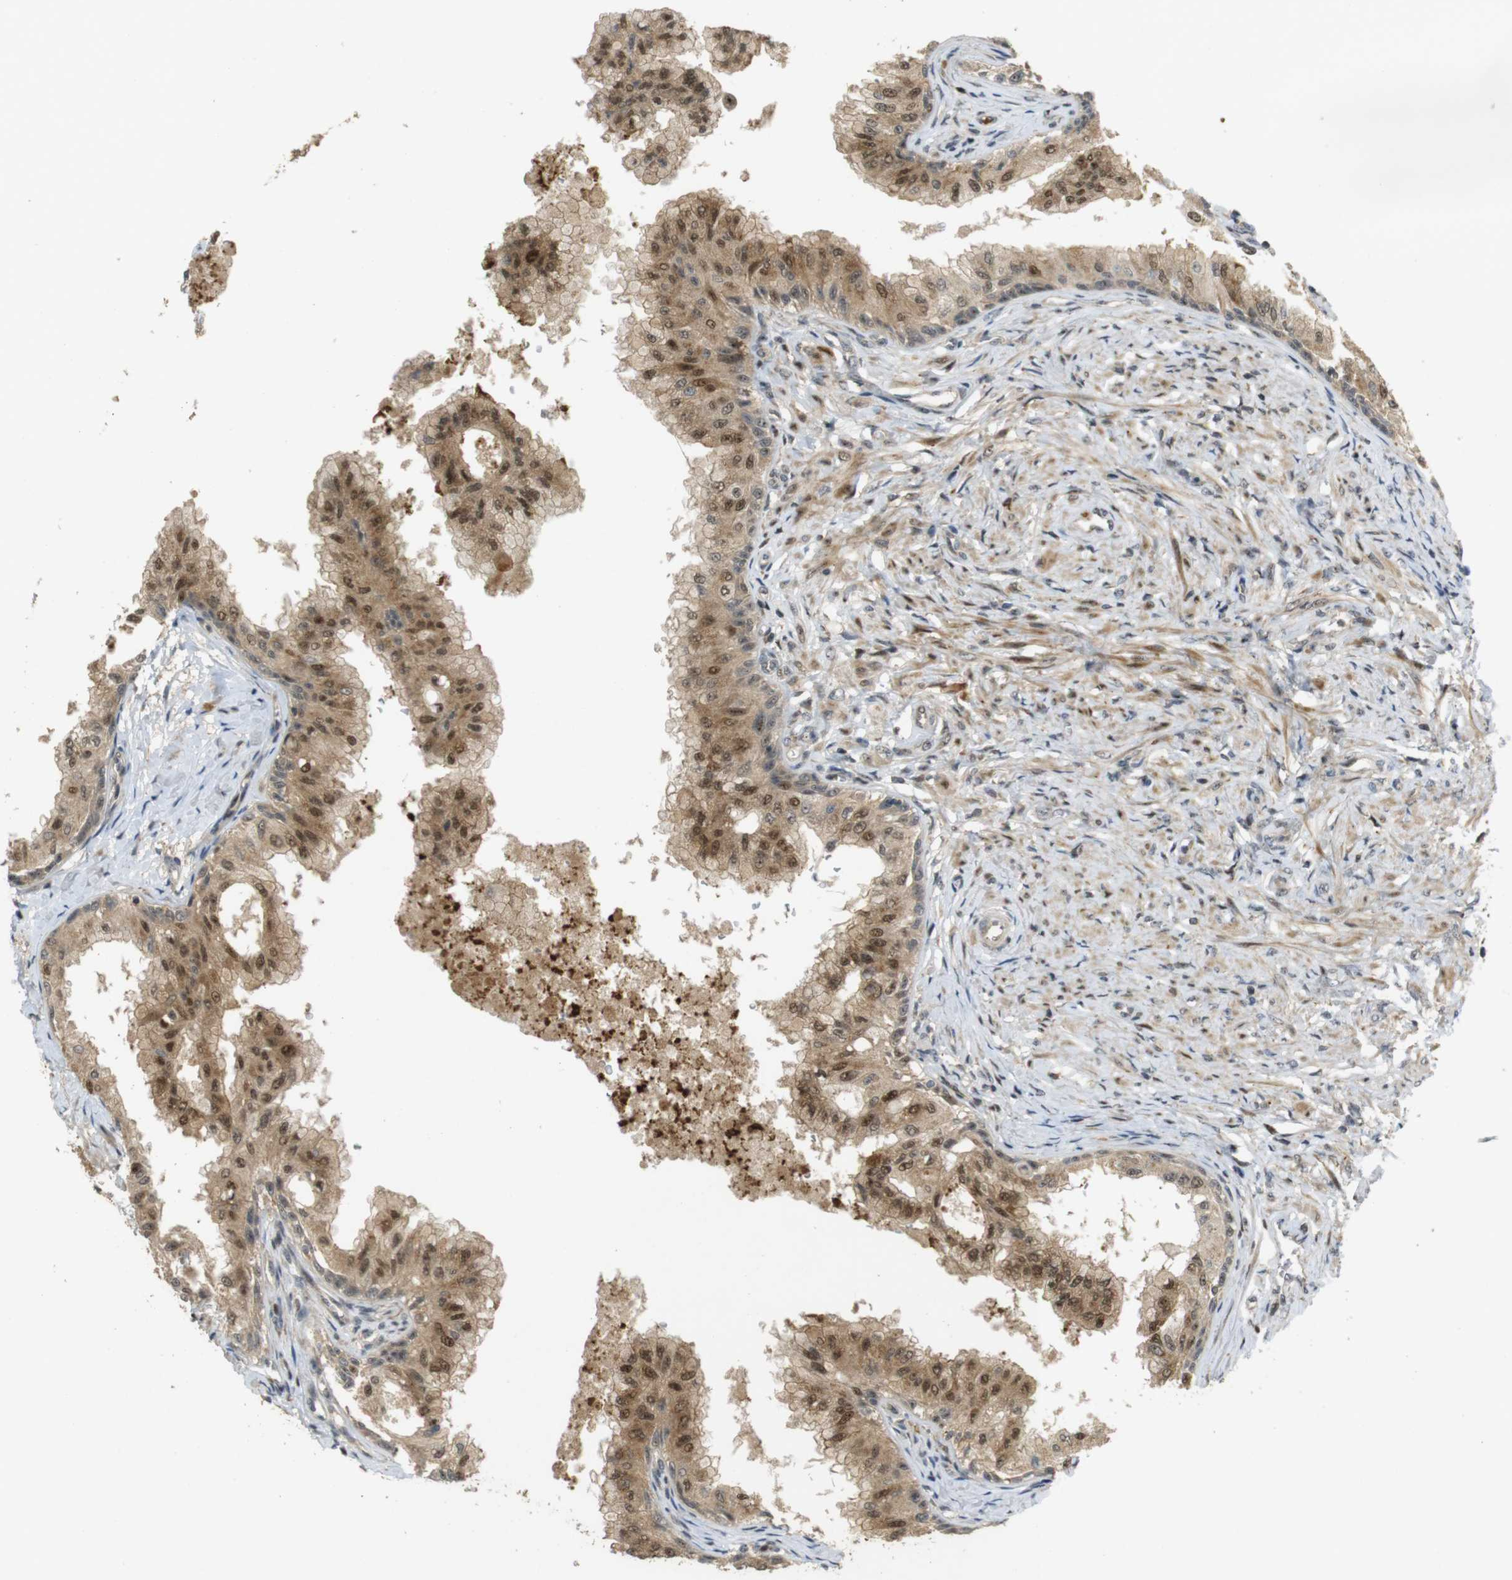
{"staining": {"intensity": "moderate", "quantity": ">75%", "location": "cytoplasmic/membranous,nuclear"}, "tissue": "prostate", "cell_type": "Glandular cells", "image_type": "normal", "snomed": [{"axis": "morphology", "description": "Normal tissue, NOS"}, {"axis": "topography", "description": "Prostate"}, {"axis": "topography", "description": "Seminal veicle"}], "caption": "An image showing moderate cytoplasmic/membranous,nuclear expression in approximately >75% of glandular cells in normal prostate, as visualized by brown immunohistochemical staining.", "gene": "TMX3", "patient": {"sex": "male", "age": 60}}